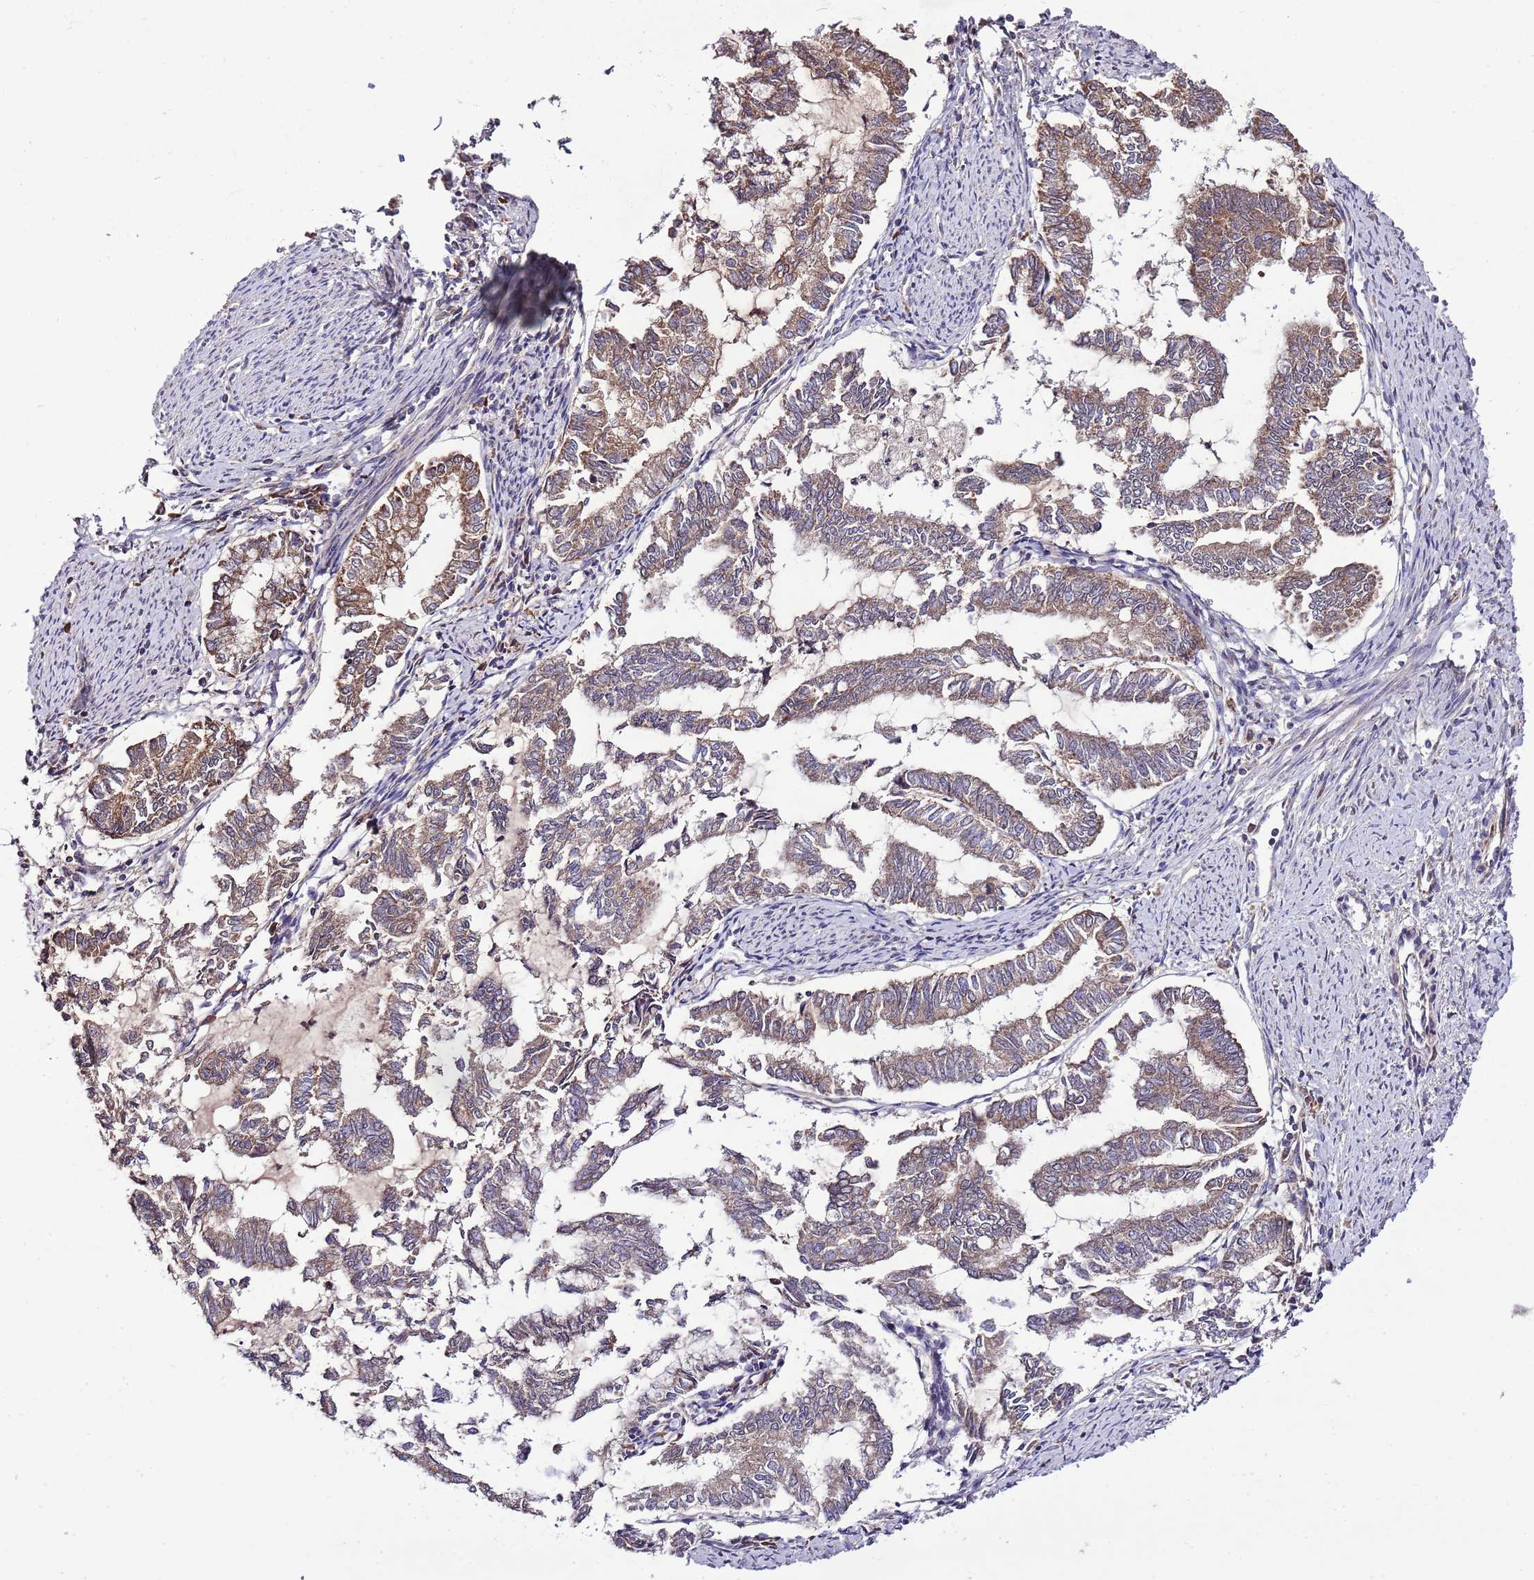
{"staining": {"intensity": "moderate", "quantity": "25%-75%", "location": "cytoplasmic/membranous"}, "tissue": "endometrial cancer", "cell_type": "Tumor cells", "image_type": "cancer", "snomed": [{"axis": "morphology", "description": "Adenocarcinoma, NOS"}, {"axis": "topography", "description": "Endometrium"}], "caption": "Tumor cells display moderate cytoplasmic/membranous positivity in approximately 25%-75% of cells in endometrial adenocarcinoma.", "gene": "MFNG", "patient": {"sex": "female", "age": 79}}